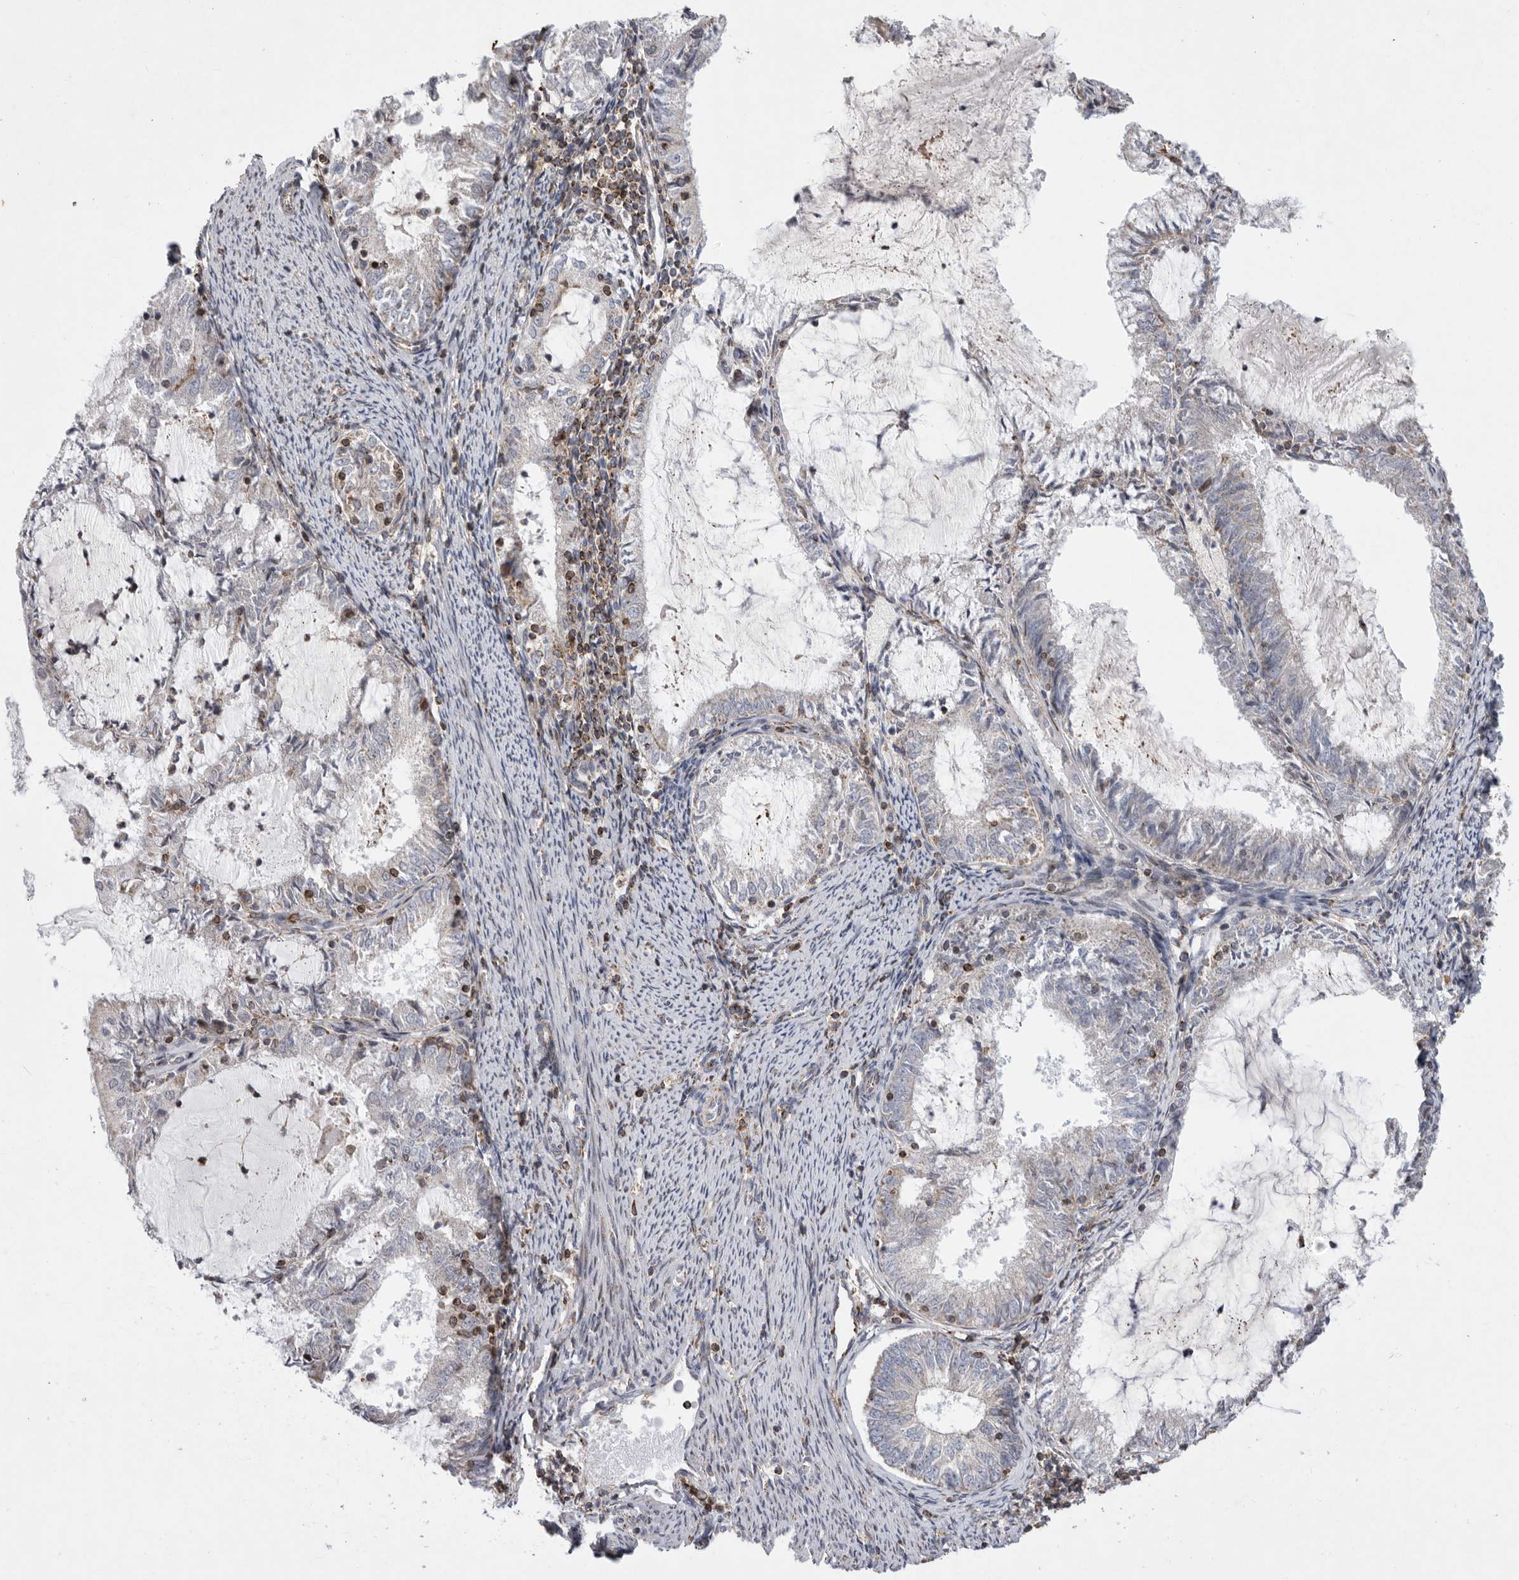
{"staining": {"intensity": "negative", "quantity": "none", "location": "none"}, "tissue": "endometrial cancer", "cell_type": "Tumor cells", "image_type": "cancer", "snomed": [{"axis": "morphology", "description": "Adenocarcinoma, NOS"}, {"axis": "topography", "description": "Endometrium"}], "caption": "Endometrial cancer was stained to show a protein in brown. There is no significant positivity in tumor cells. (DAB (3,3'-diaminobenzidine) immunohistochemistry visualized using brightfield microscopy, high magnification).", "gene": "MPZL1", "patient": {"sex": "female", "age": 57}}